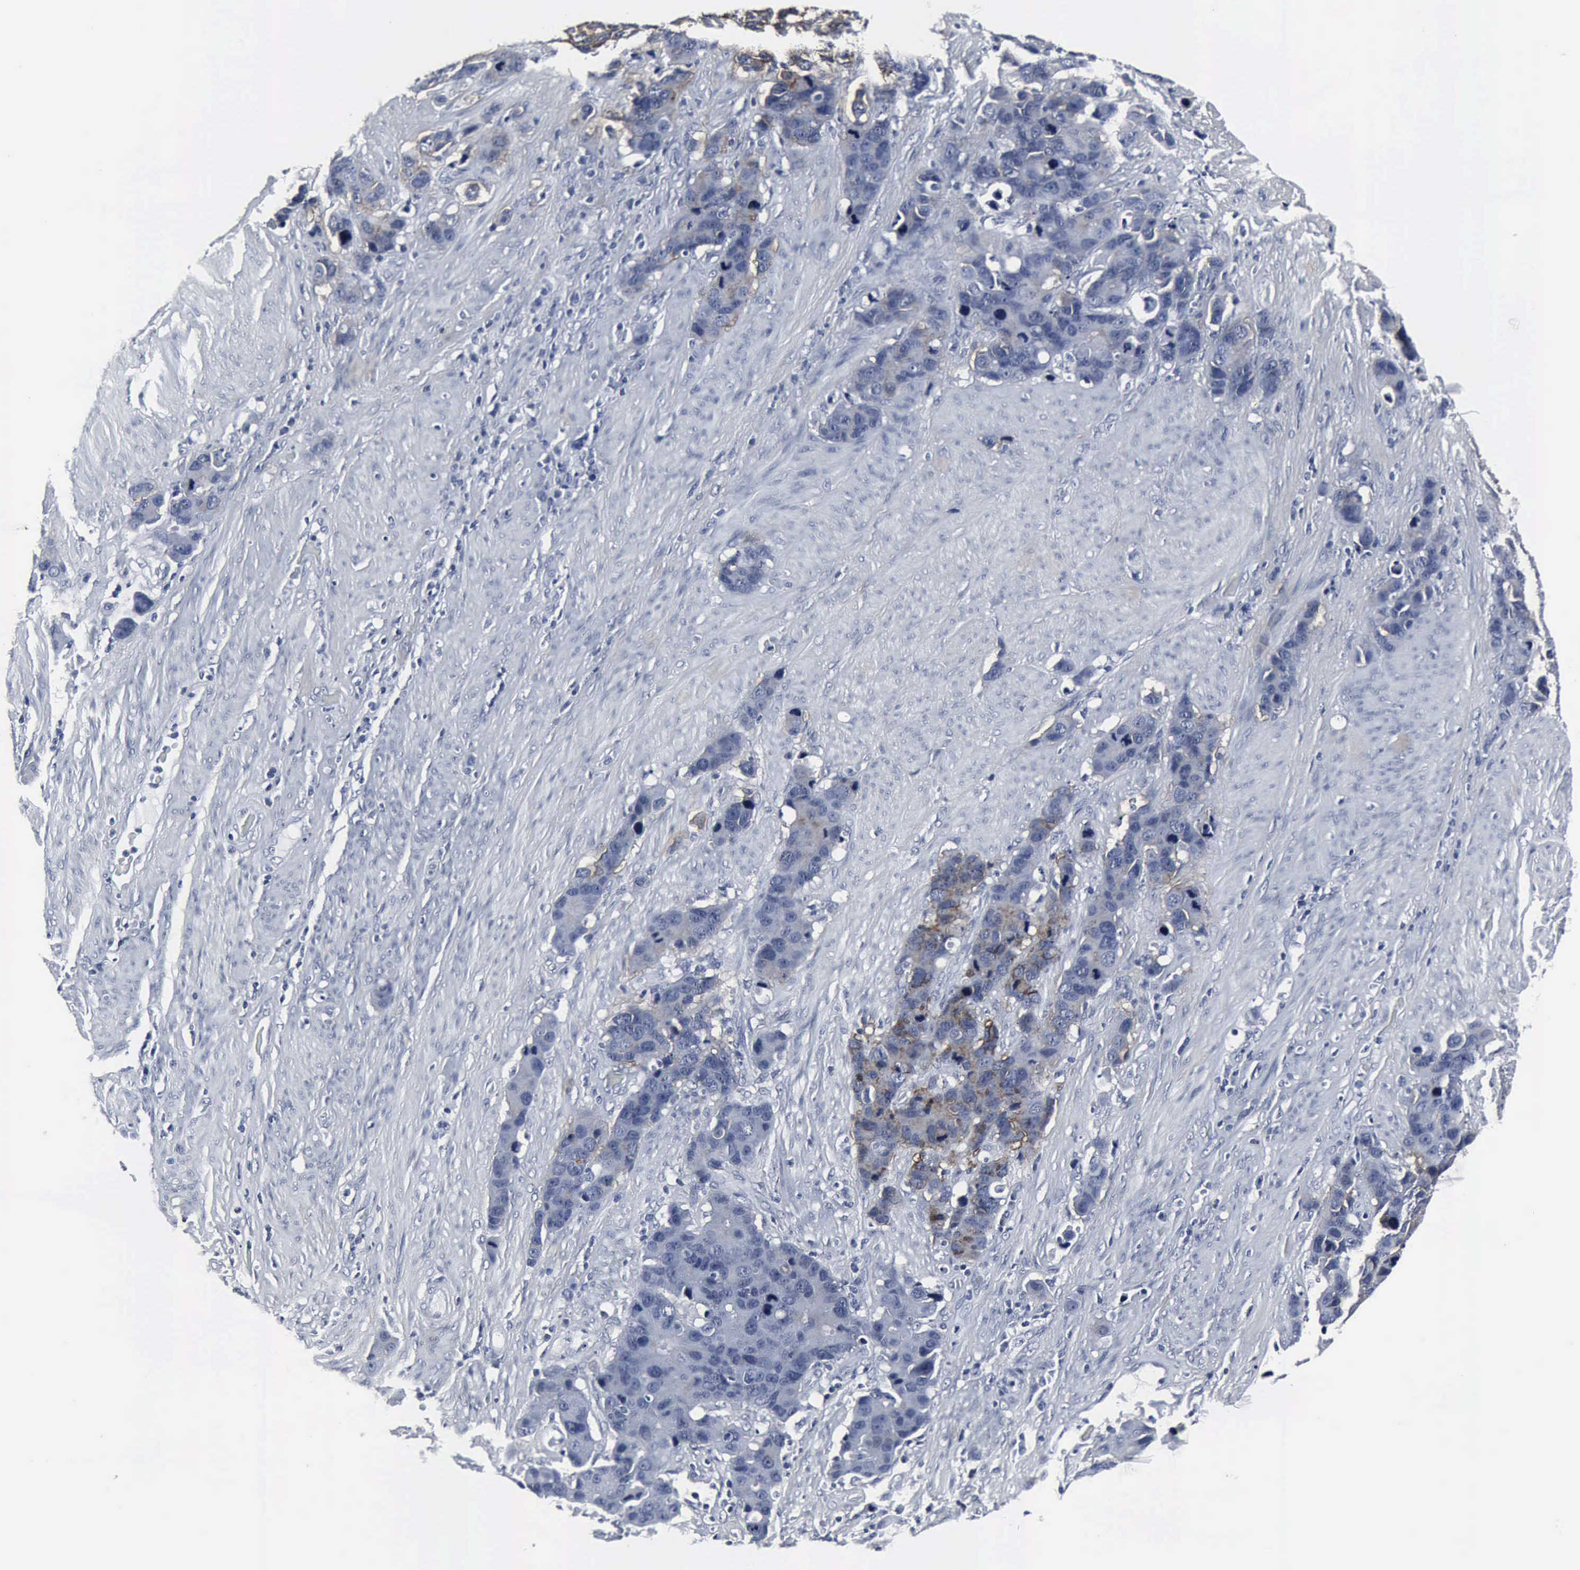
{"staining": {"intensity": "moderate", "quantity": "25%-75%", "location": "cytoplasmic/membranous"}, "tissue": "stomach cancer", "cell_type": "Tumor cells", "image_type": "cancer", "snomed": [{"axis": "morphology", "description": "Adenocarcinoma, NOS"}, {"axis": "topography", "description": "Stomach, upper"}], "caption": "A high-resolution image shows immunohistochemistry (IHC) staining of adenocarcinoma (stomach), which exhibits moderate cytoplasmic/membranous expression in about 25%-75% of tumor cells.", "gene": "SNAP25", "patient": {"sex": "male", "age": 71}}